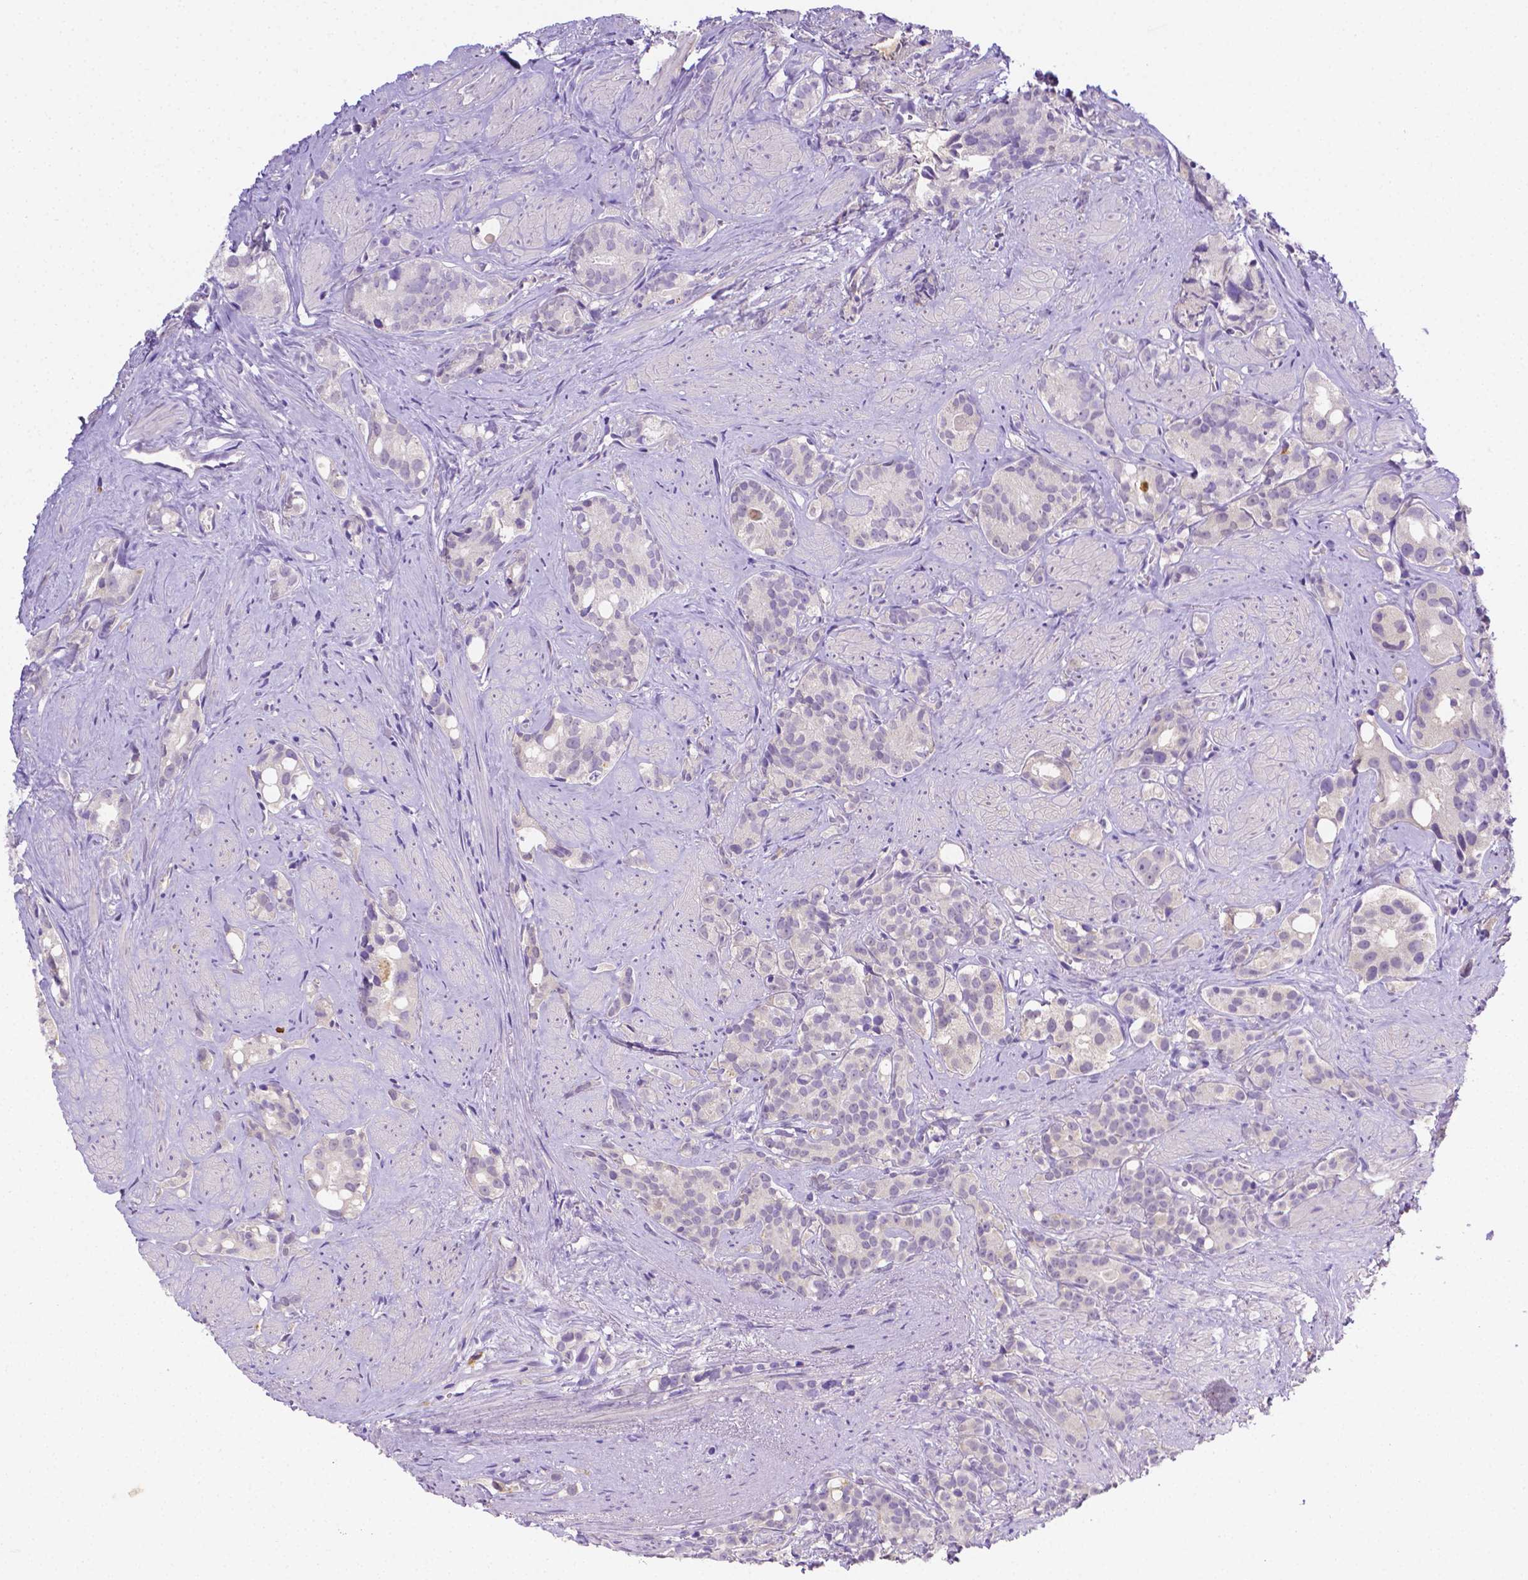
{"staining": {"intensity": "negative", "quantity": "none", "location": "none"}, "tissue": "prostate cancer", "cell_type": "Tumor cells", "image_type": "cancer", "snomed": [{"axis": "morphology", "description": "Adenocarcinoma, High grade"}, {"axis": "topography", "description": "Prostate"}], "caption": "Immunohistochemistry (IHC) image of prostate cancer (high-grade adenocarcinoma) stained for a protein (brown), which exhibits no expression in tumor cells.", "gene": "NXPH2", "patient": {"sex": "male", "age": 75}}